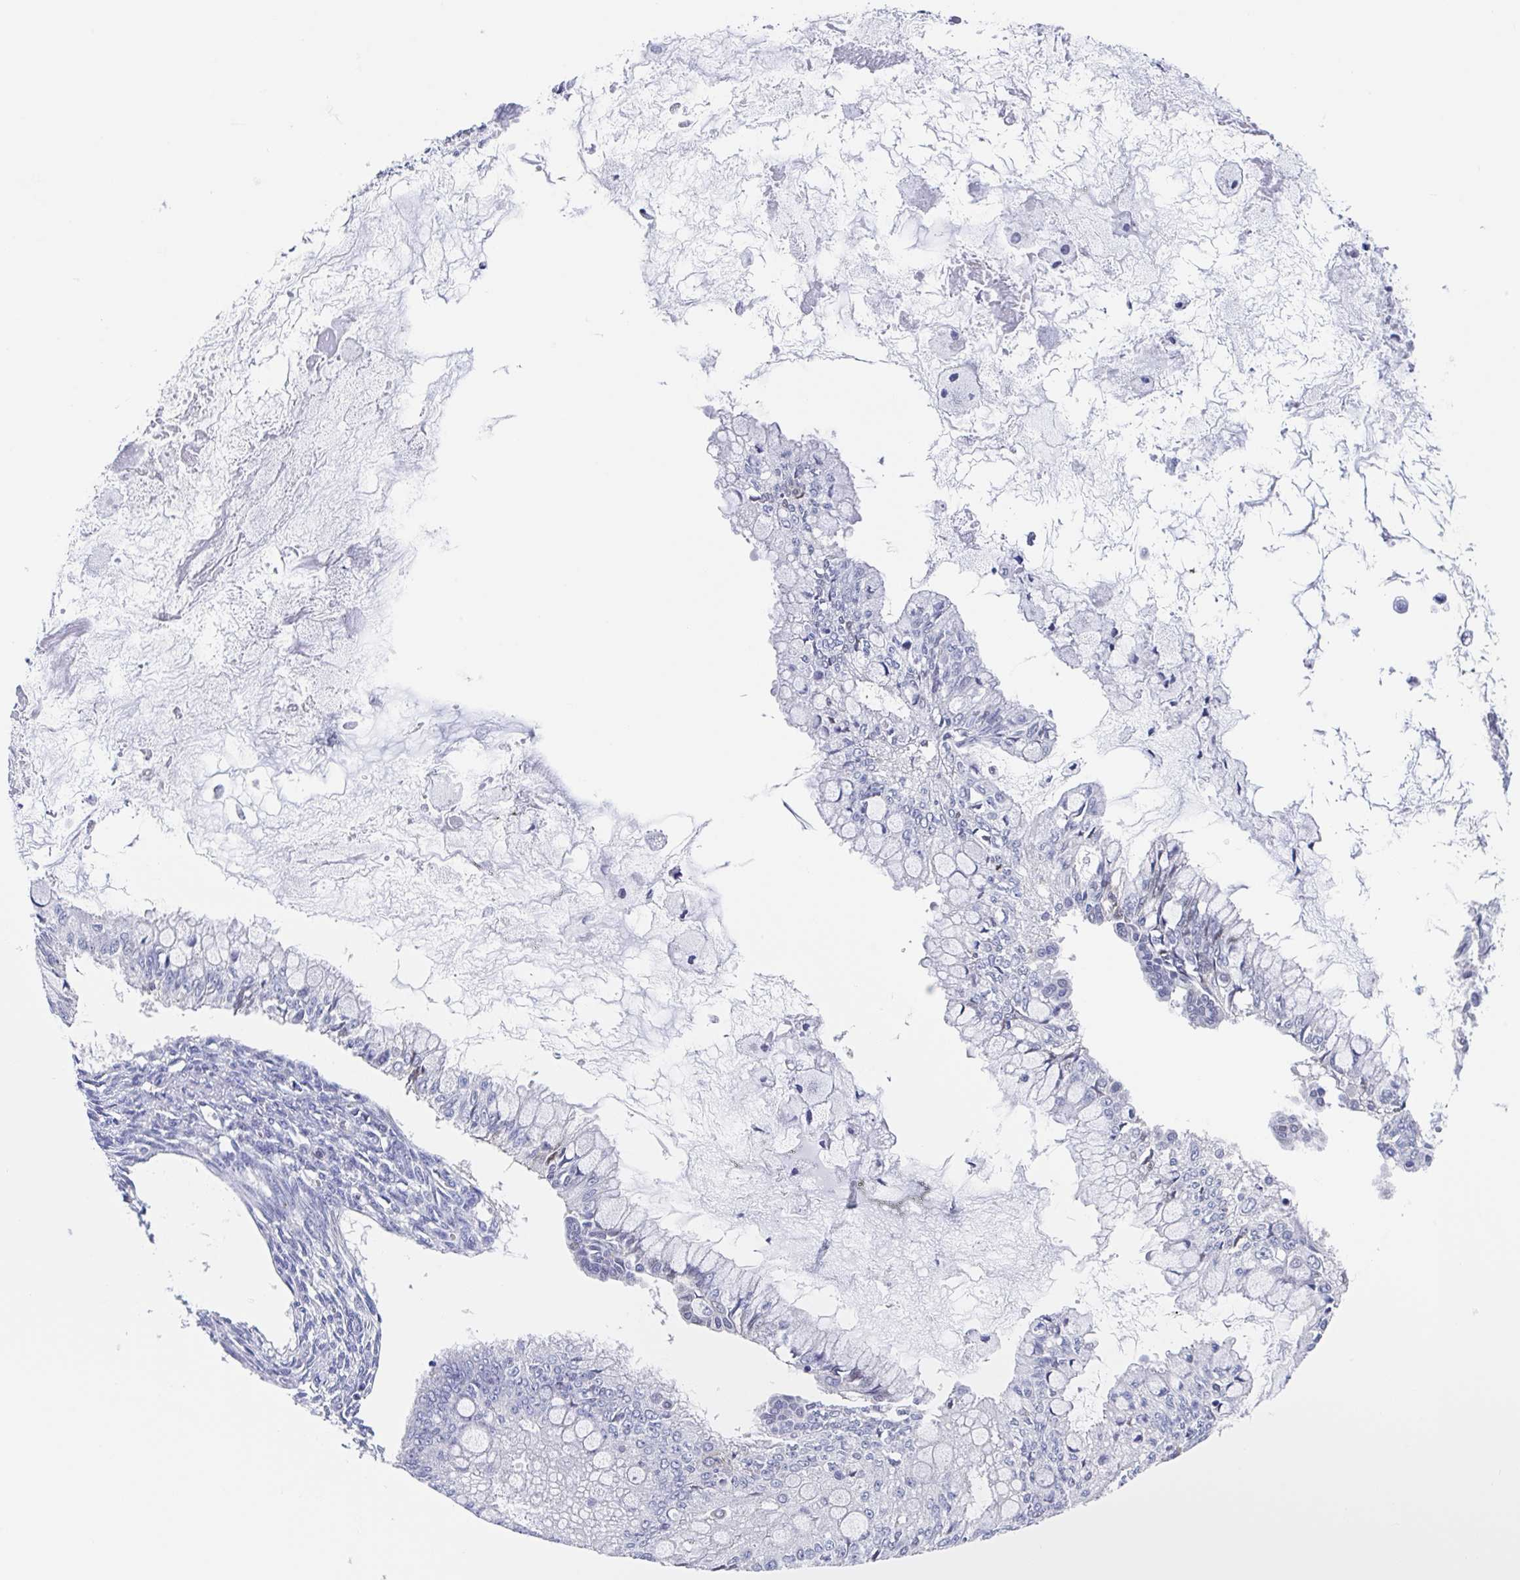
{"staining": {"intensity": "negative", "quantity": "none", "location": "none"}, "tissue": "ovarian cancer", "cell_type": "Tumor cells", "image_type": "cancer", "snomed": [{"axis": "morphology", "description": "Cystadenocarcinoma, mucinous, NOS"}, {"axis": "topography", "description": "Ovary"}], "caption": "A high-resolution histopathology image shows immunohistochemistry staining of ovarian mucinous cystadenocarcinoma, which exhibits no significant positivity in tumor cells.", "gene": "FCGR3A", "patient": {"sex": "female", "age": 34}}